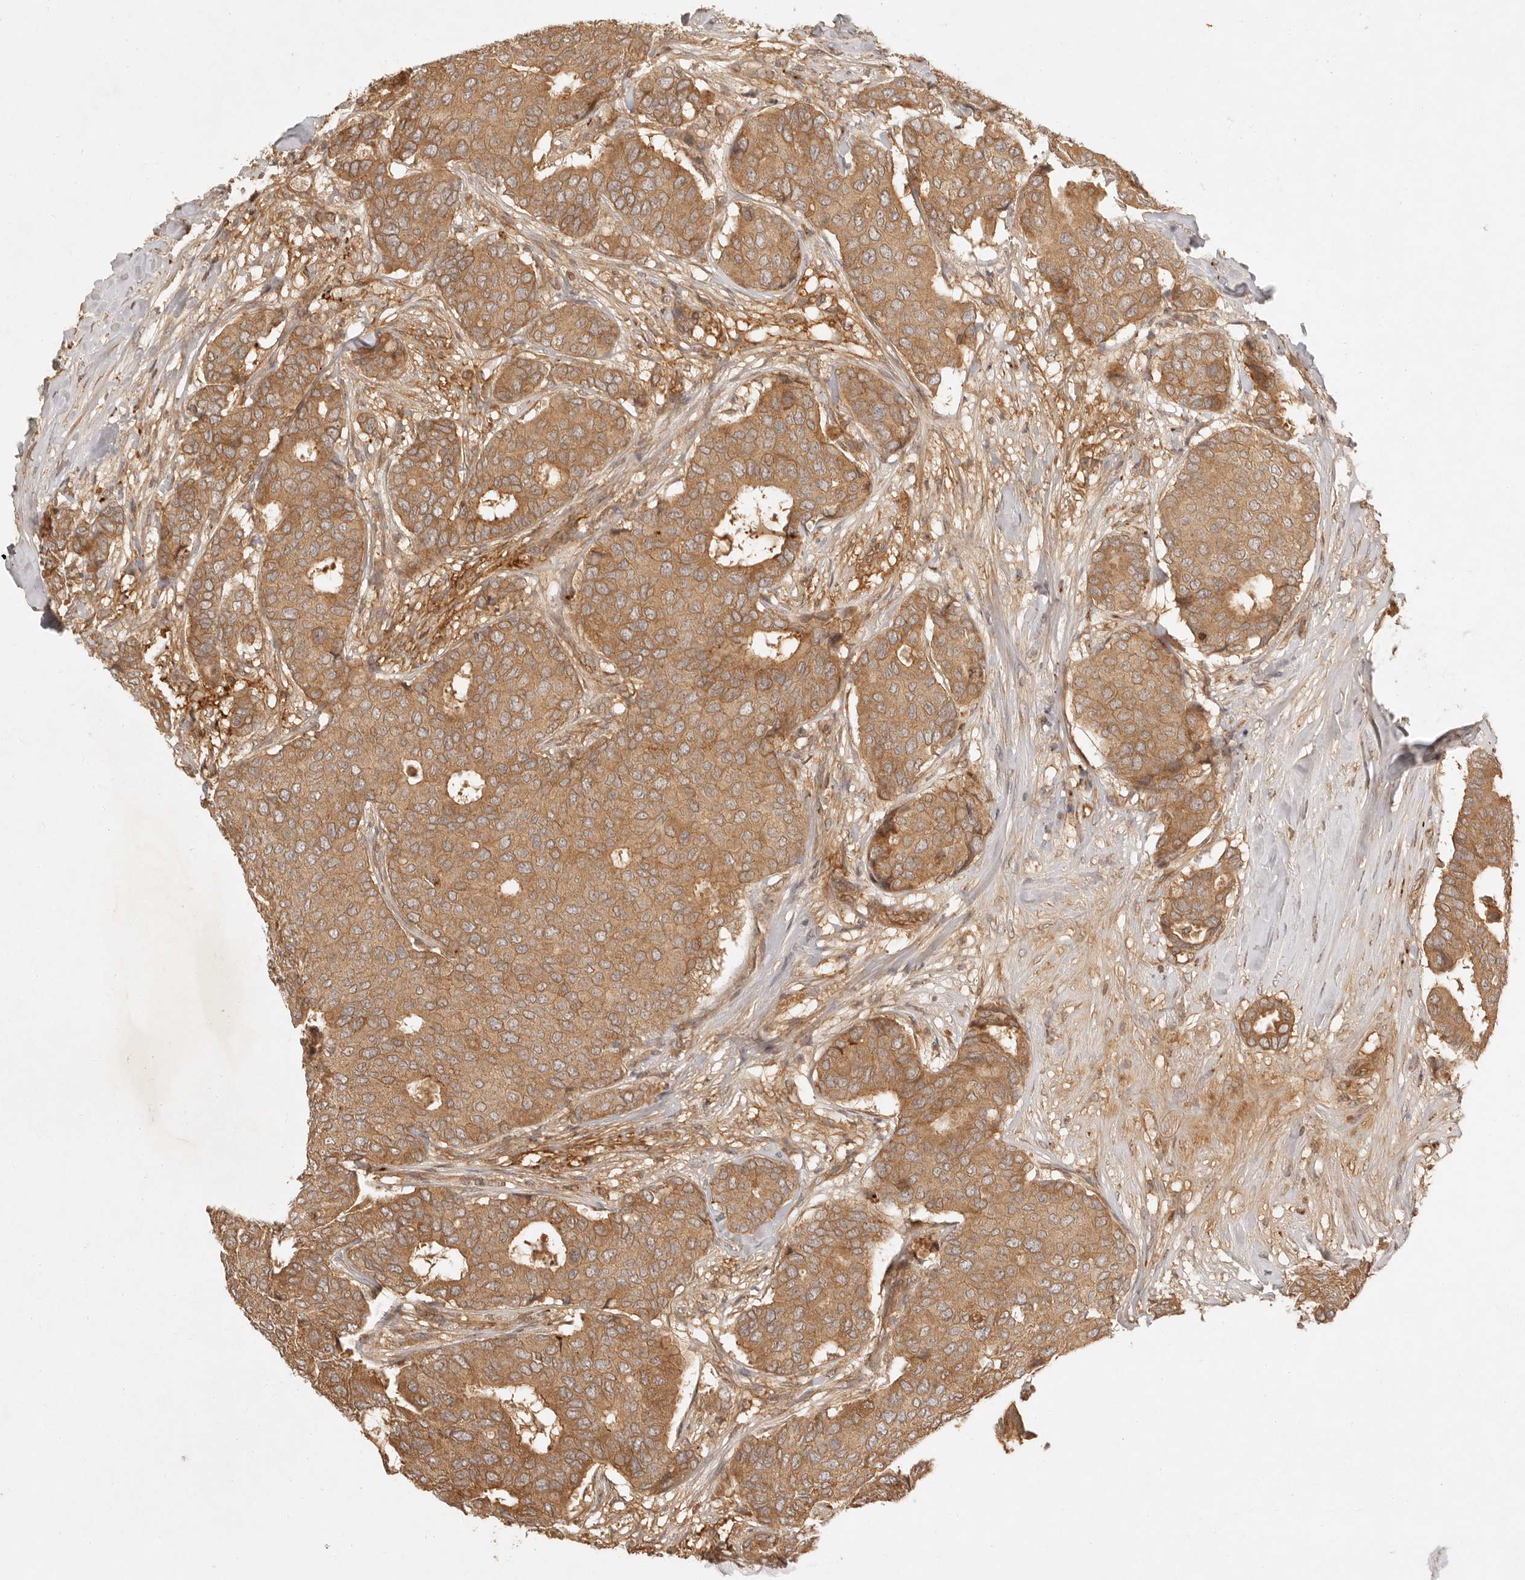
{"staining": {"intensity": "moderate", "quantity": ">75%", "location": "cytoplasmic/membranous"}, "tissue": "breast cancer", "cell_type": "Tumor cells", "image_type": "cancer", "snomed": [{"axis": "morphology", "description": "Duct carcinoma"}, {"axis": "topography", "description": "Breast"}], "caption": "Immunohistochemical staining of breast infiltrating ductal carcinoma shows medium levels of moderate cytoplasmic/membranous protein expression in about >75% of tumor cells.", "gene": "ANKRD61", "patient": {"sex": "female", "age": 75}}